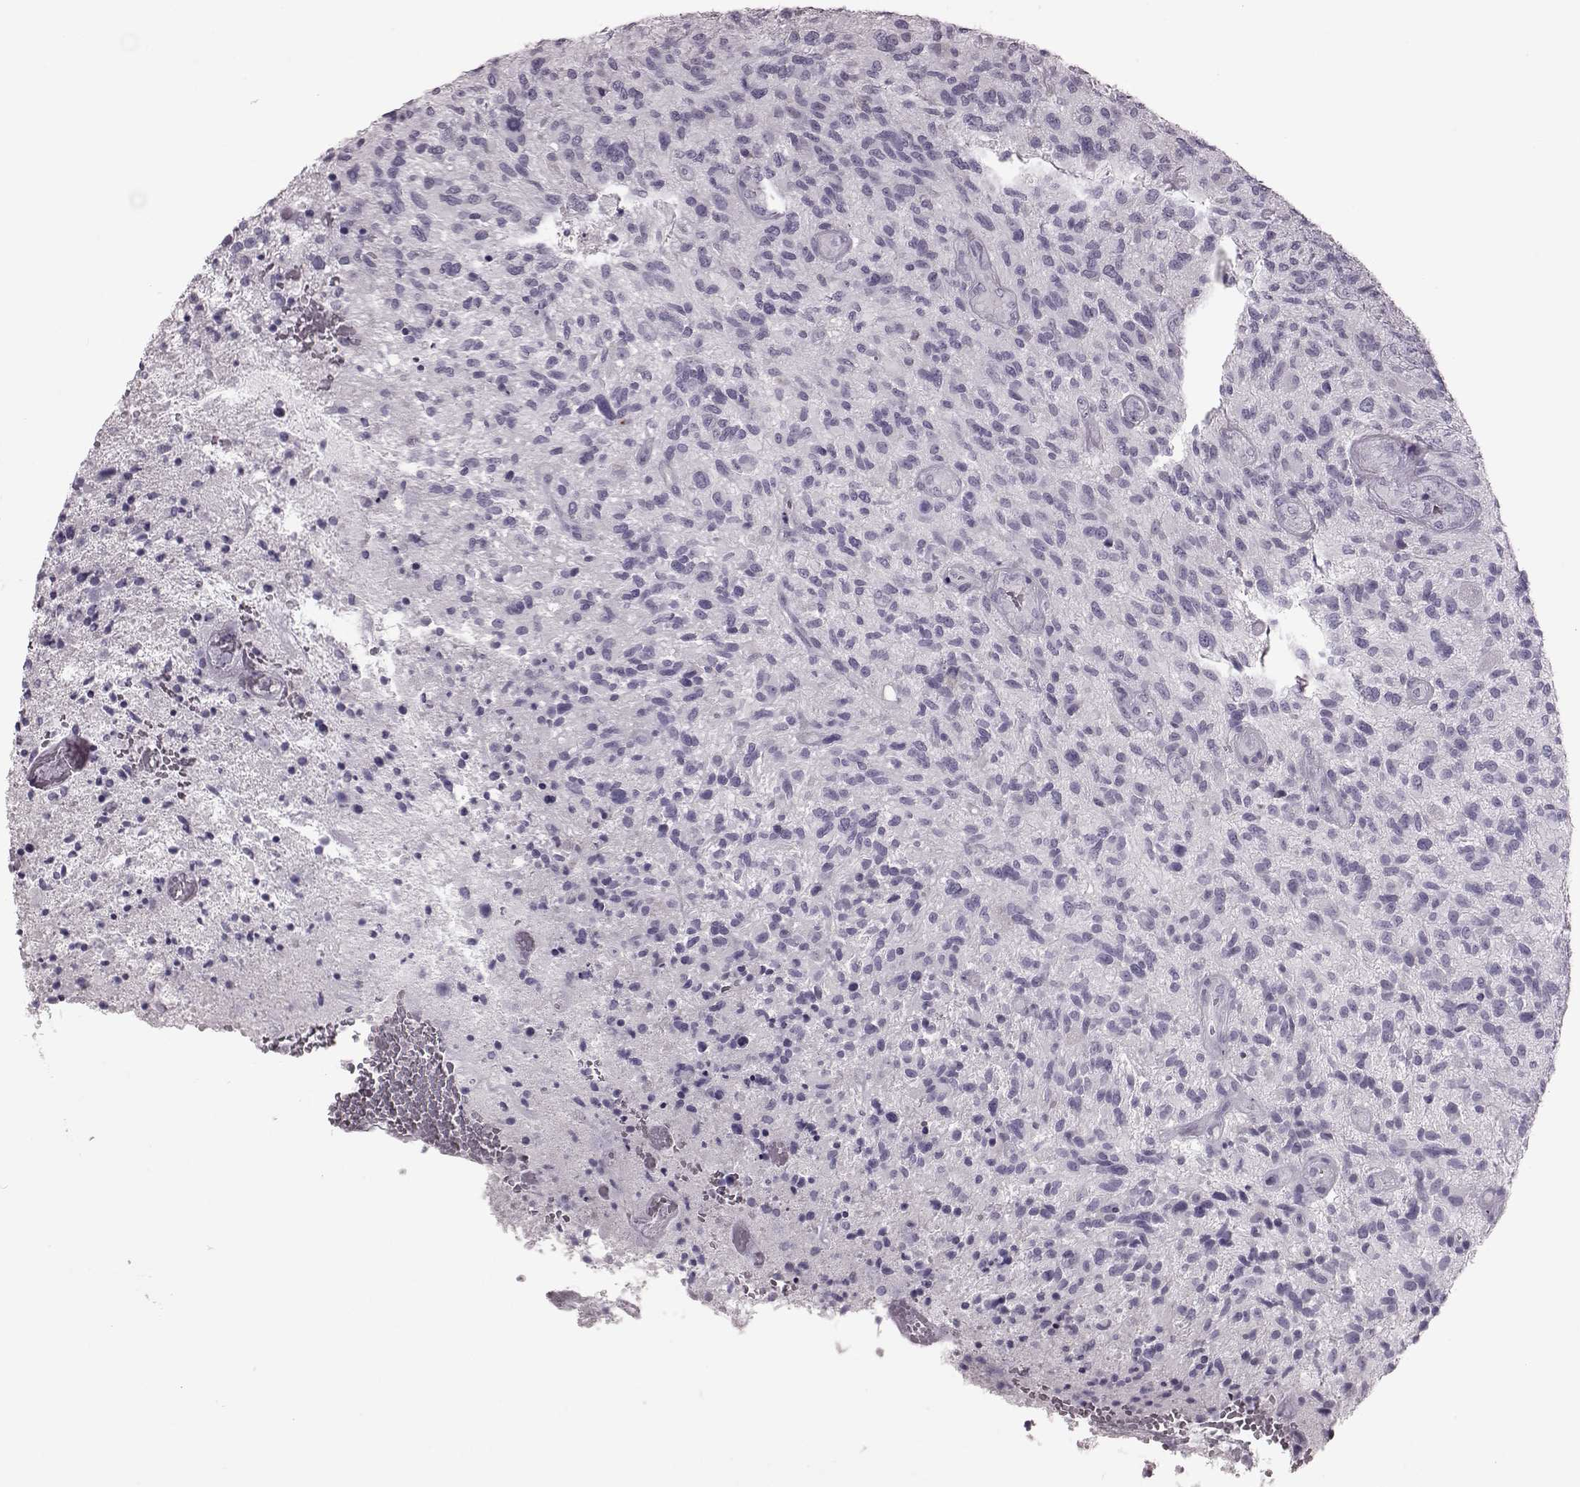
{"staining": {"intensity": "negative", "quantity": "none", "location": "none"}, "tissue": "glioma", "cell_type": "Tumor cells", "image_type": "cancer", "snomed": [{"axis": "morphology", "description": "Glioma, malignant, High grade"}, {"axis": "topography", "description": "Brain"}], "caption": "The image demonstrates no significant expression in tumor cells of glioma.", "gene": "CRYBA2", "patient": {"sex": "male", "age": 47}}